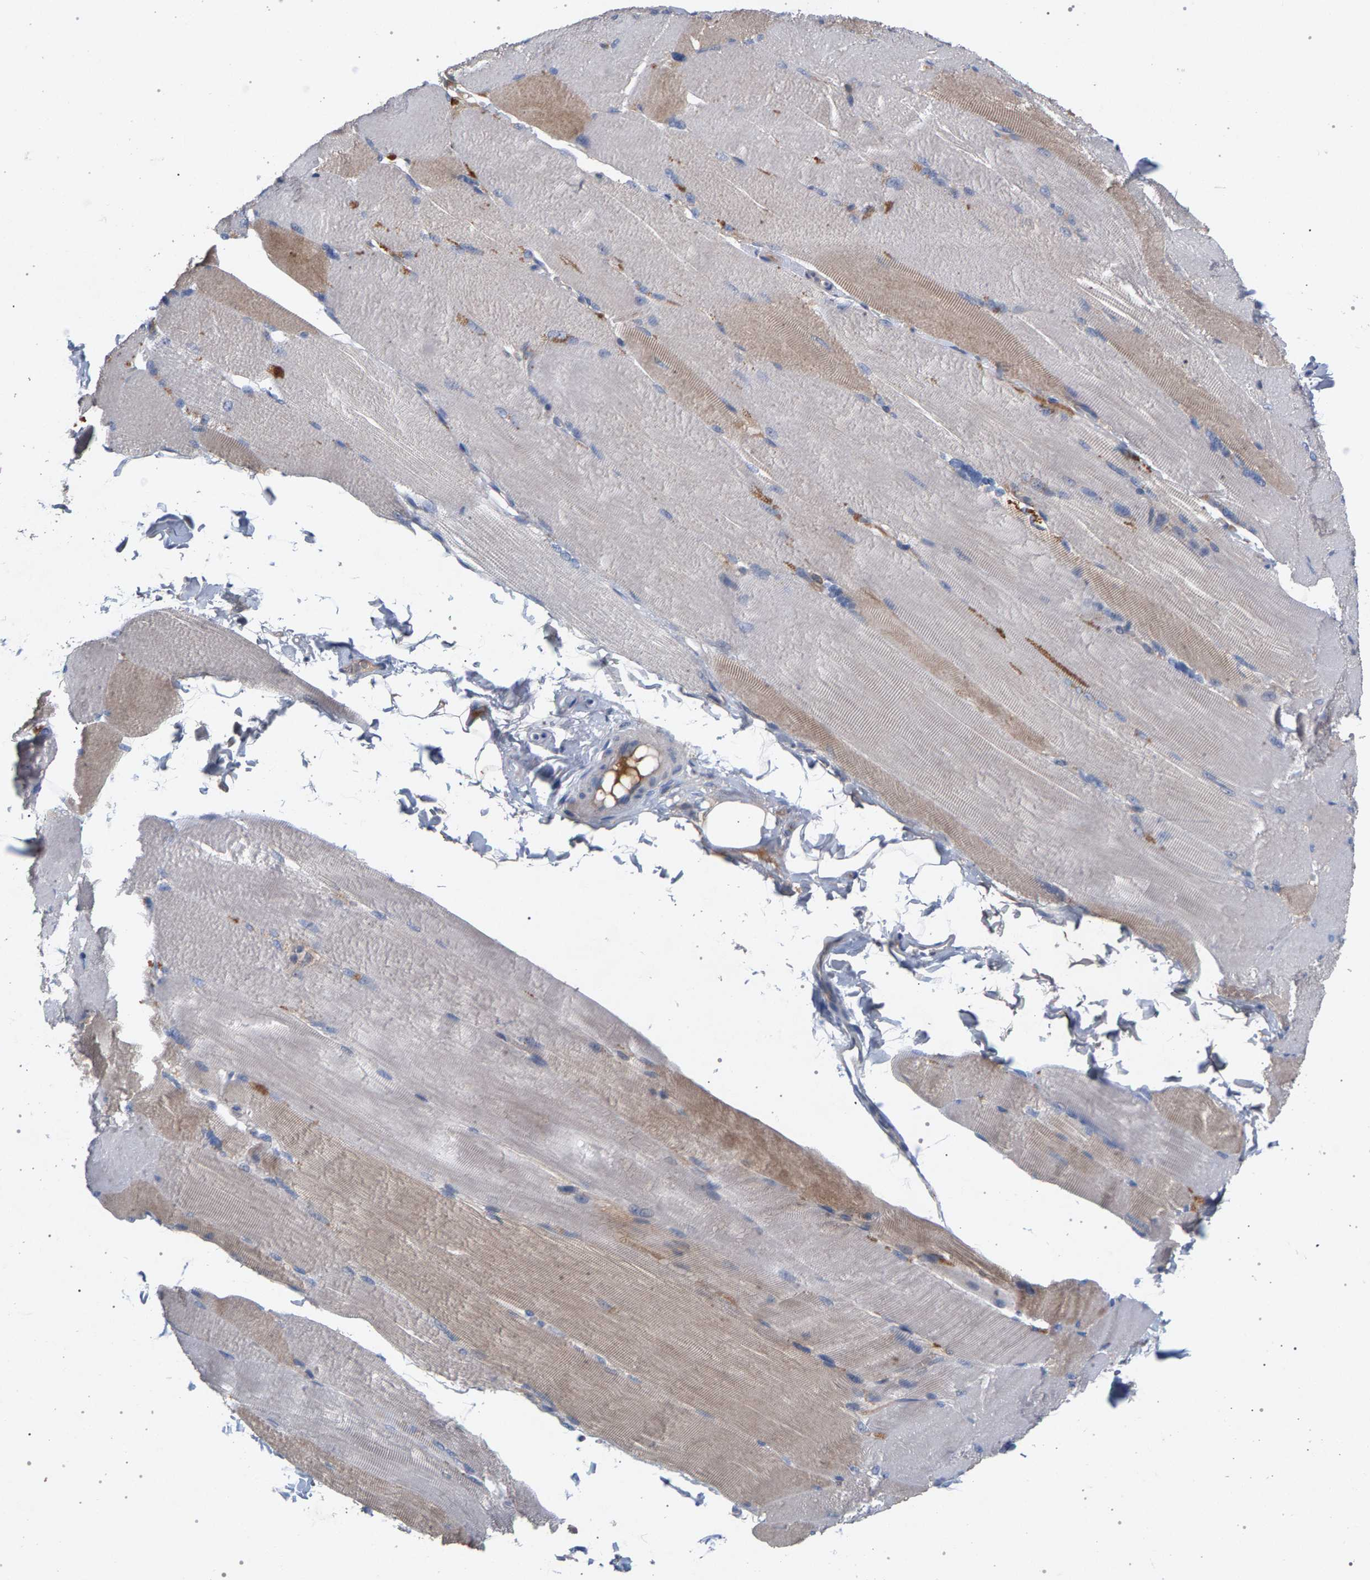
{"staining": {"intensity": "moderate", "quantity": "25%-75%", "location": "cytoplasmic/membranous"}, "tissue": "skeletal muscle", "cell_type": "Myocytes", "image_type": "normal", "snomed": [{"axis": "morphology", "description": "Normal tissue, NOS"}, {"axis": "topography", "description": "Skin"}, {"axis": "topography", "description": "Skeletal muscle"}], "caption": "Myocytes reveal medium levels of moderate cytoplasmic/membranous staining in approximately 25%-75% of cells in normal human skeletal muscle.", "gene": "MAMDC2", "patient": {"sex": "male", "age": 83}}